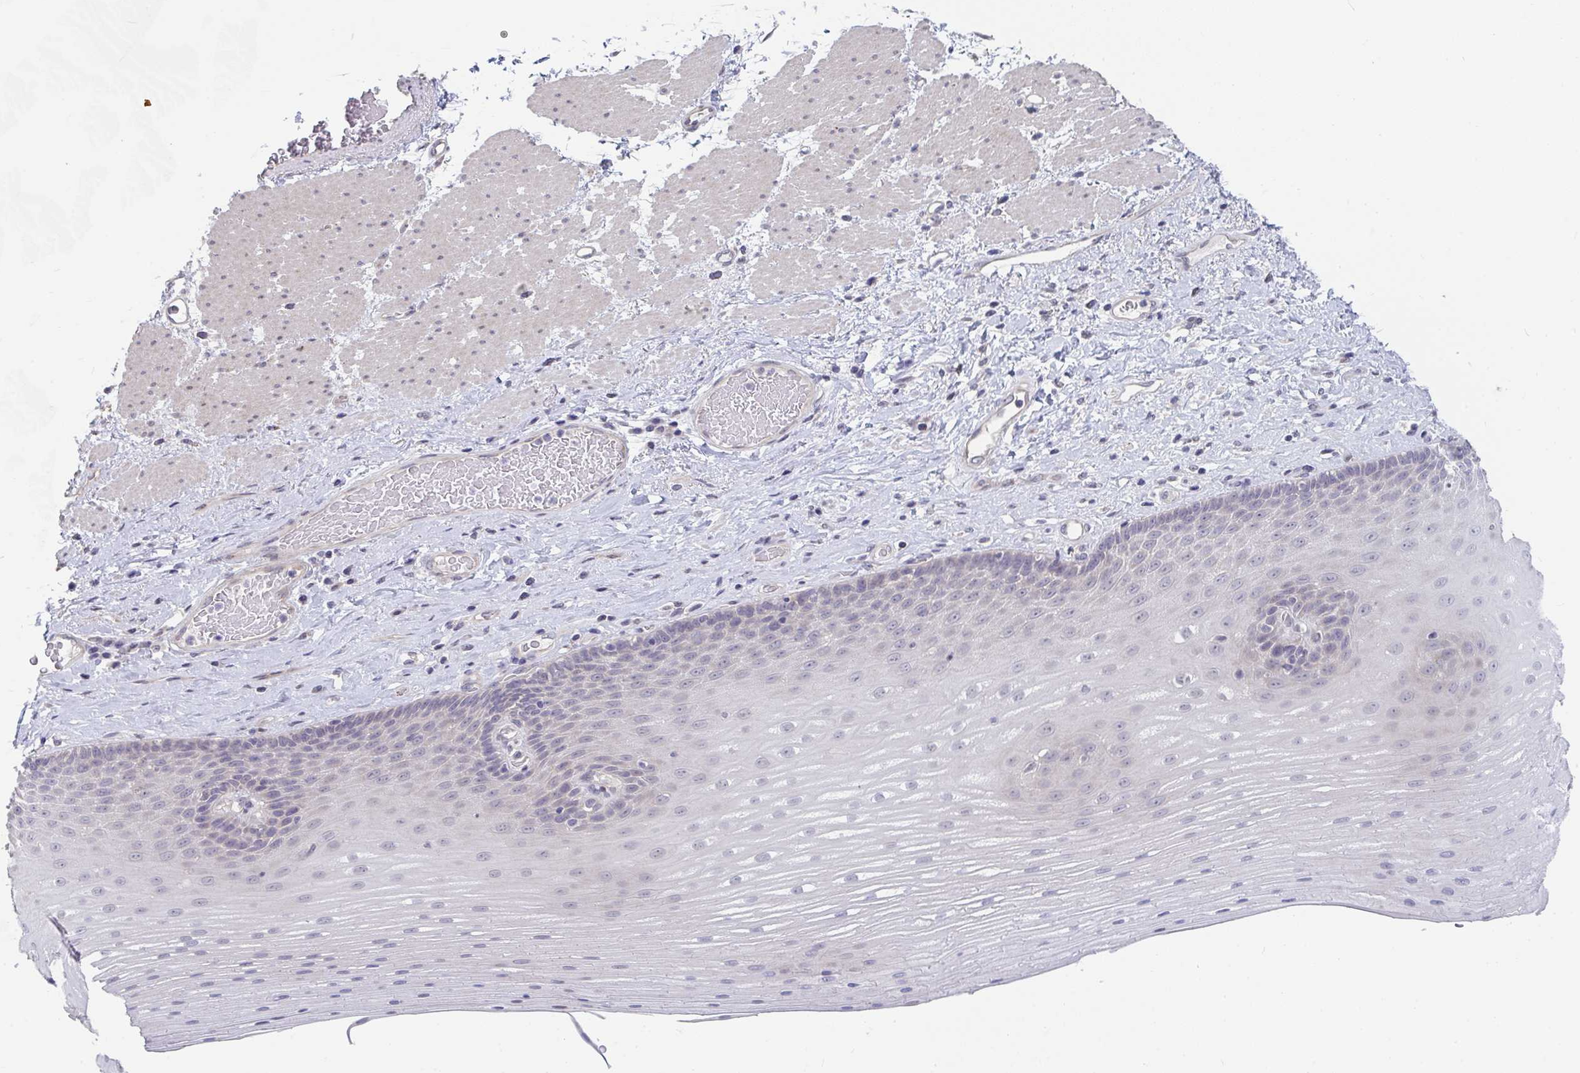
{"staining": {"intensity": "negative", "quantity": "none", "location": "none"}, "tissue": "esophagus", "cell_type": "Squamous epithelial cells", "image_type": "normal", "snomed": [{"axis": "morphology", "description": "Normal tissue, NOS"}, {"axis": "topography", "description": "Esophagus"}], "caption": "Esophagus stained for a protein using immunohistochemistry demonstrates no expression squamous epithelial cells.", "gene": "FAM156A", "patient": {"sex": "male", "age": 62}}